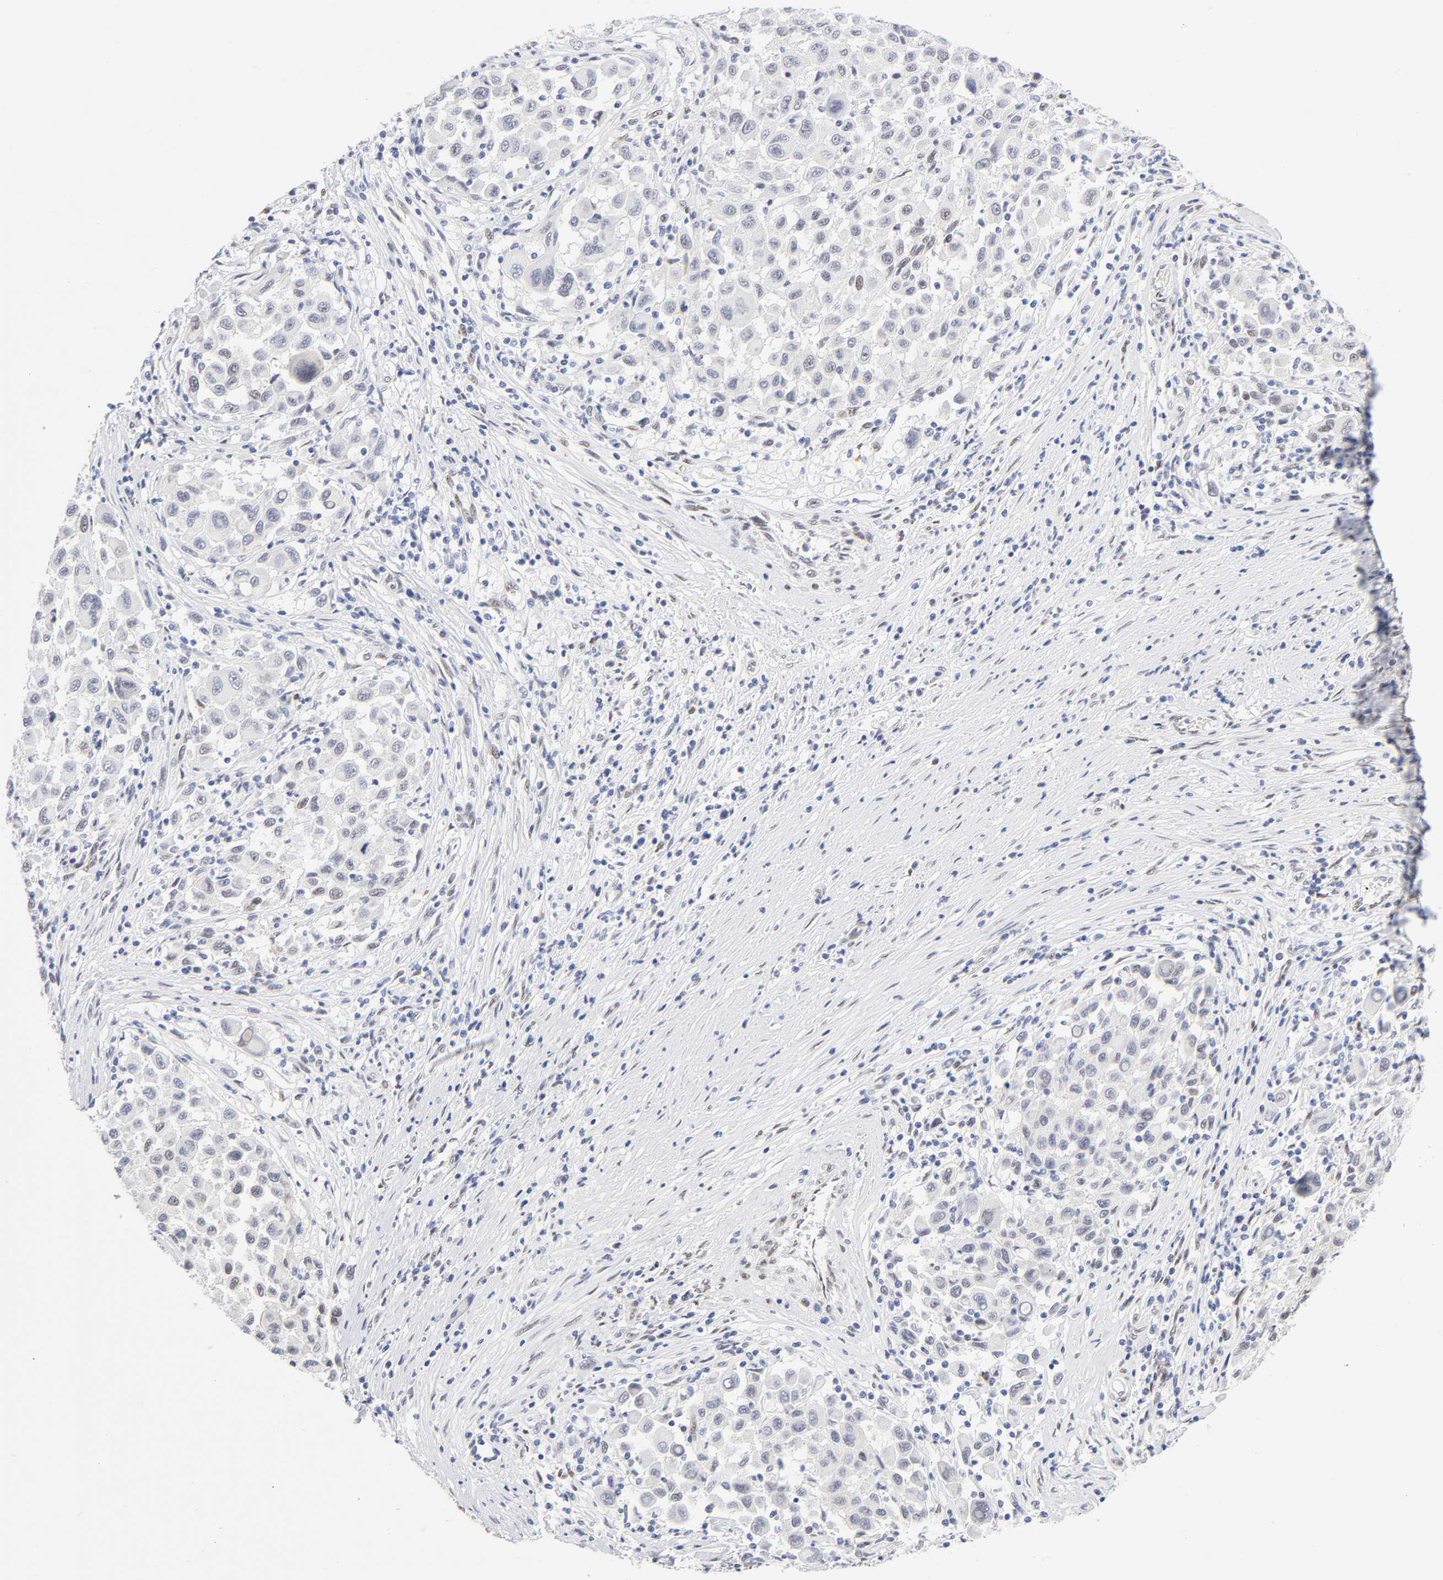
{"staining": {"intensity": "negative", "quantity": "none", "location": "none"}, "tissue": "melanoma", "cell_type": "Tumor cells", "image_type": "cancer", "snomed": [{"axis": "morphology", "description": "Malignant melanoma, Metastatic site"}, {"axis": "topography", "description": "Lymph node"}], "caption": "Immunohistochemistry (IHC) histopathology image of neoplastic tissue: human melanoma stained with DAB shows no significant protein expression in tumor cells.", "gene": "NFIC", "patient": {"sex": "male", "age": 61}}